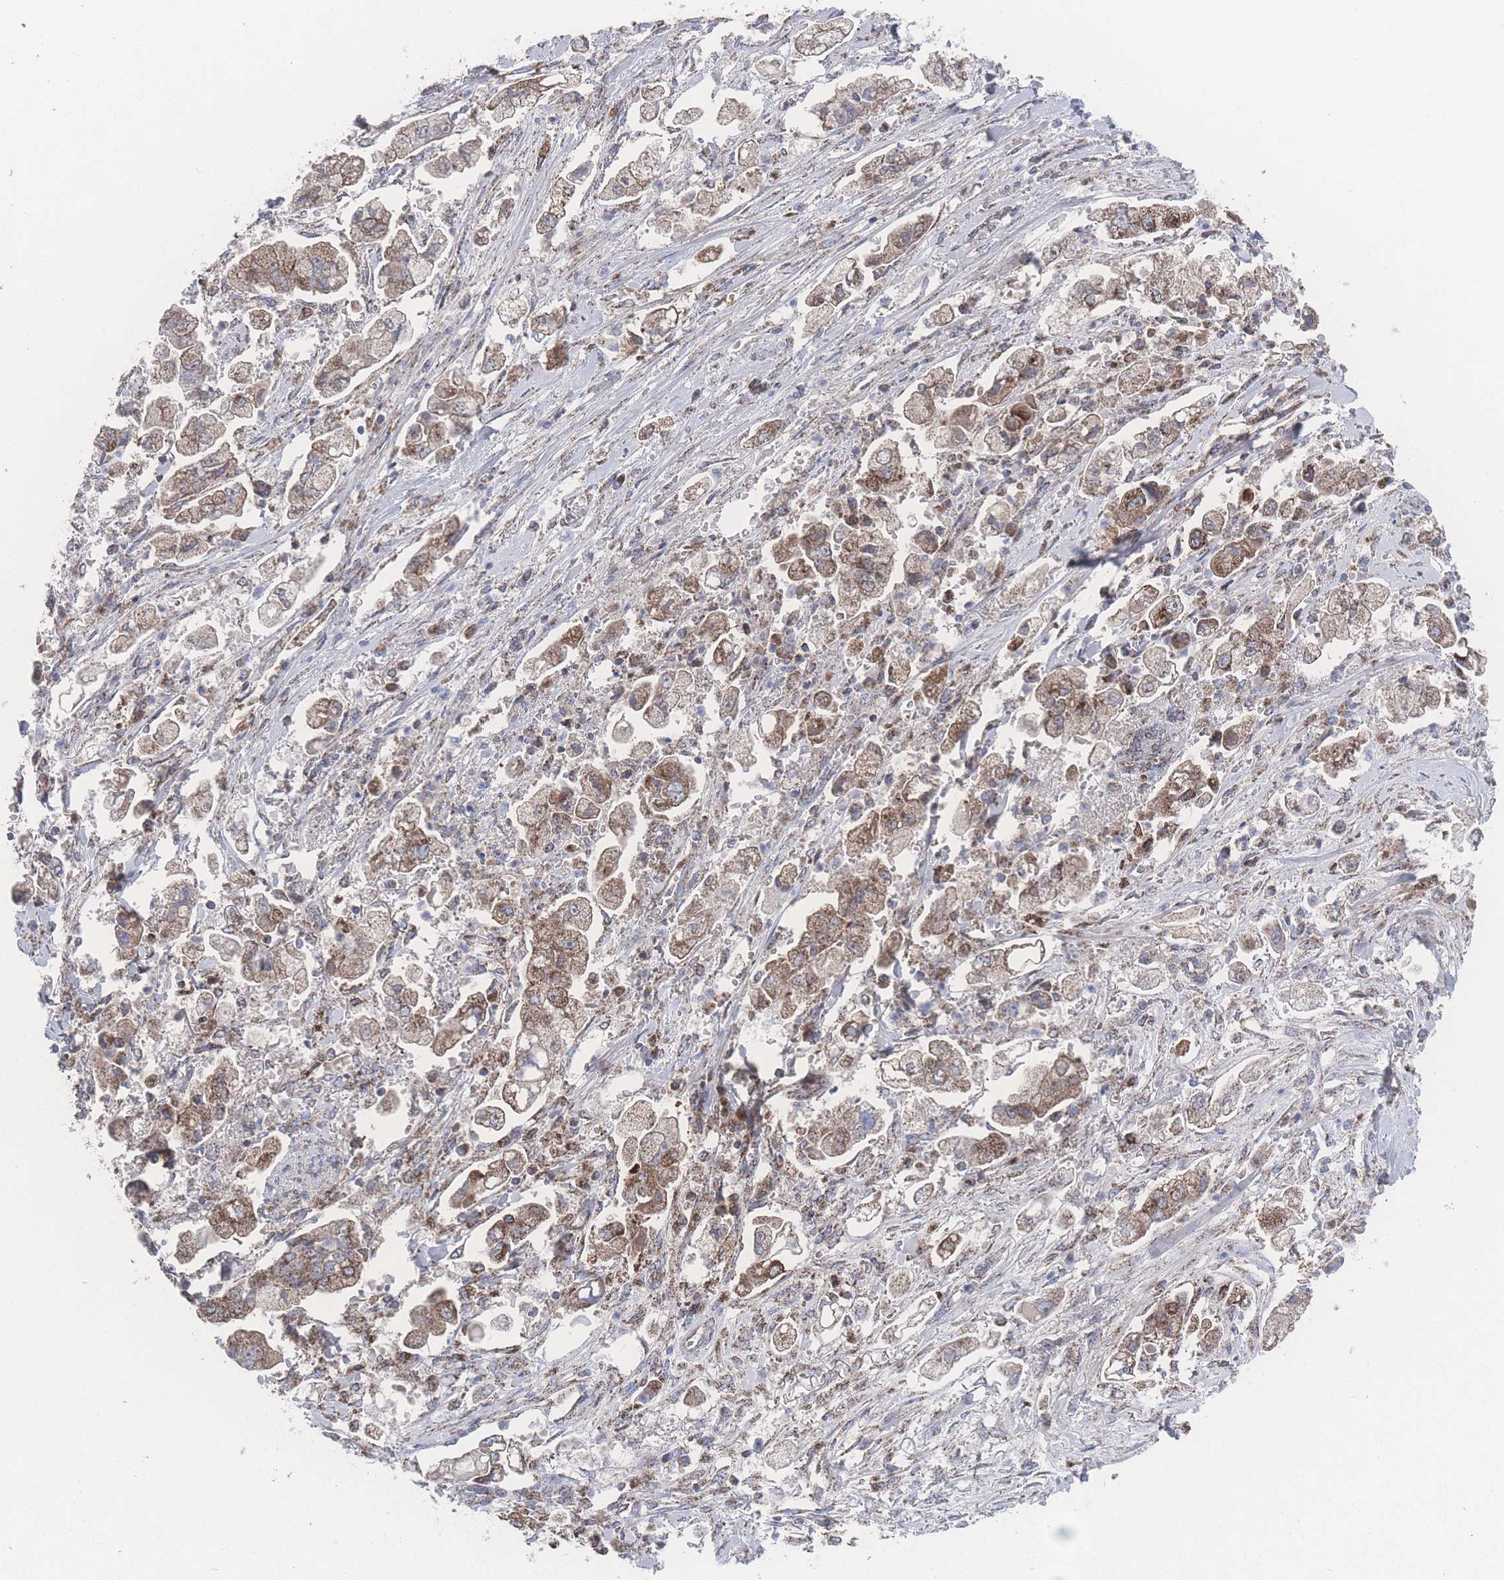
{"staining": {"intensity": "moderate", "quantity": ">75%", "location": "cytoplasmic/membranous"}, "tissue": "stomach cancer", "cell_type": "Tumor cells", "image_type": "cancer", "snomed": [{"axis": "morphology", "description": "Adenocarcinoma, NOS"}, {"axis": "topography", "description": "Stomach"}], "caption": "Protein expression analysis of human stomach cancer reveals moderate cytoplasmic/membranous expression in approximately >75% of tumor cells.", "gene": "PEX14", "patient": {"sex": "male", "age": 62}}